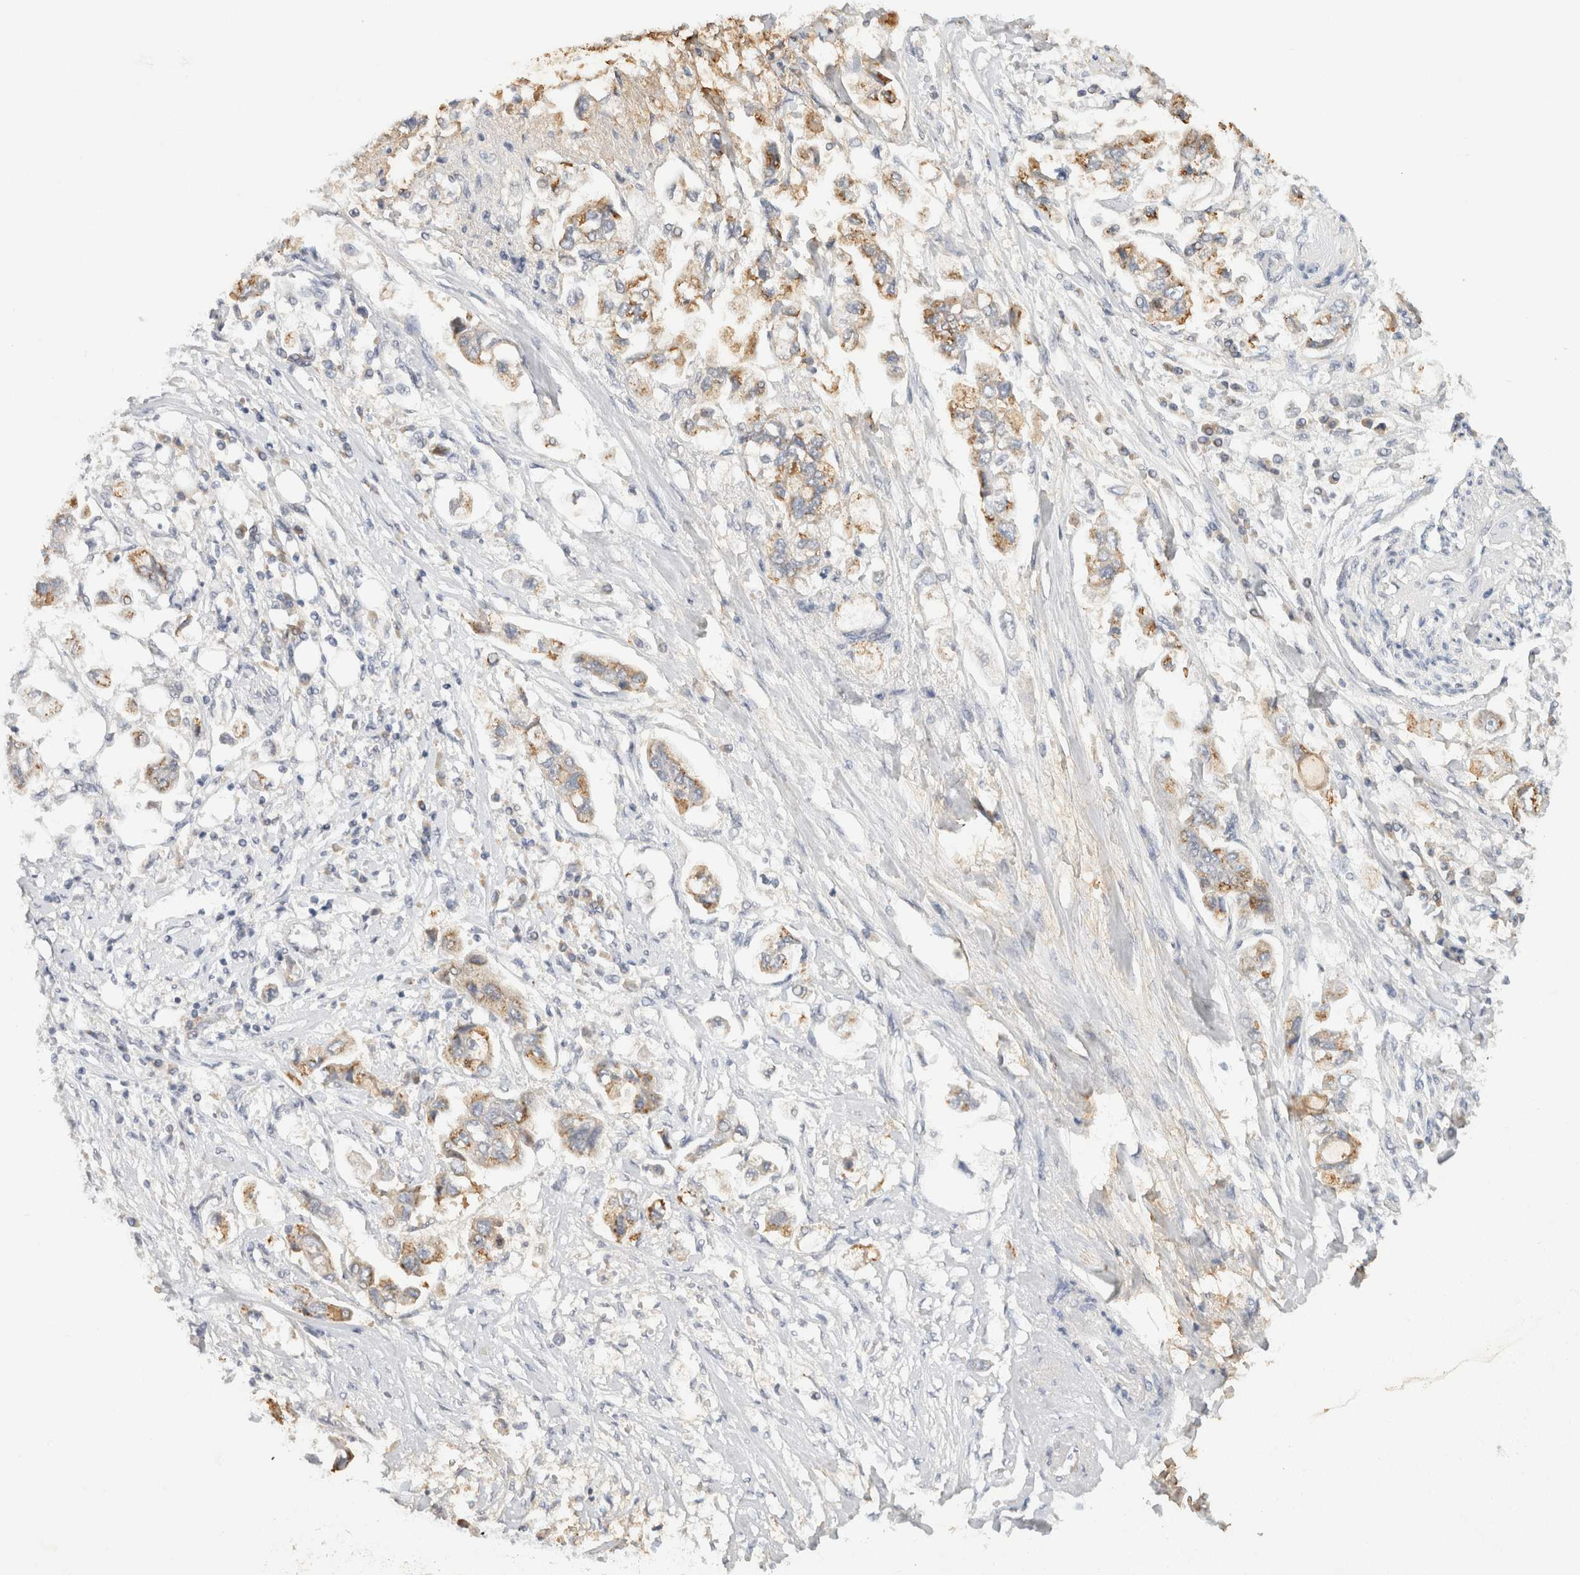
{"staining": {"intensity": "moderate", "quantity": ">75%", "location": "cytoplasmic/membranous"}, "tissue": "stomach cancer", "cell_type": "Tumor cells", "image_type": "cancer", "snomed": [{"axis": "morphology", "description": "Adenocarcinoma, NOS"}, {"axis": "topography", "description": "Stomach"}], "caption": "Stomach cancer (adenocarcinoma) was stained to show a protein in brown. There is medium levels of moderate cytoplasmic/membranous positivity in approximately >75% of tumor cells.", "gene": "CHRM4", "patient": {"sex": "male", "age": 62}}